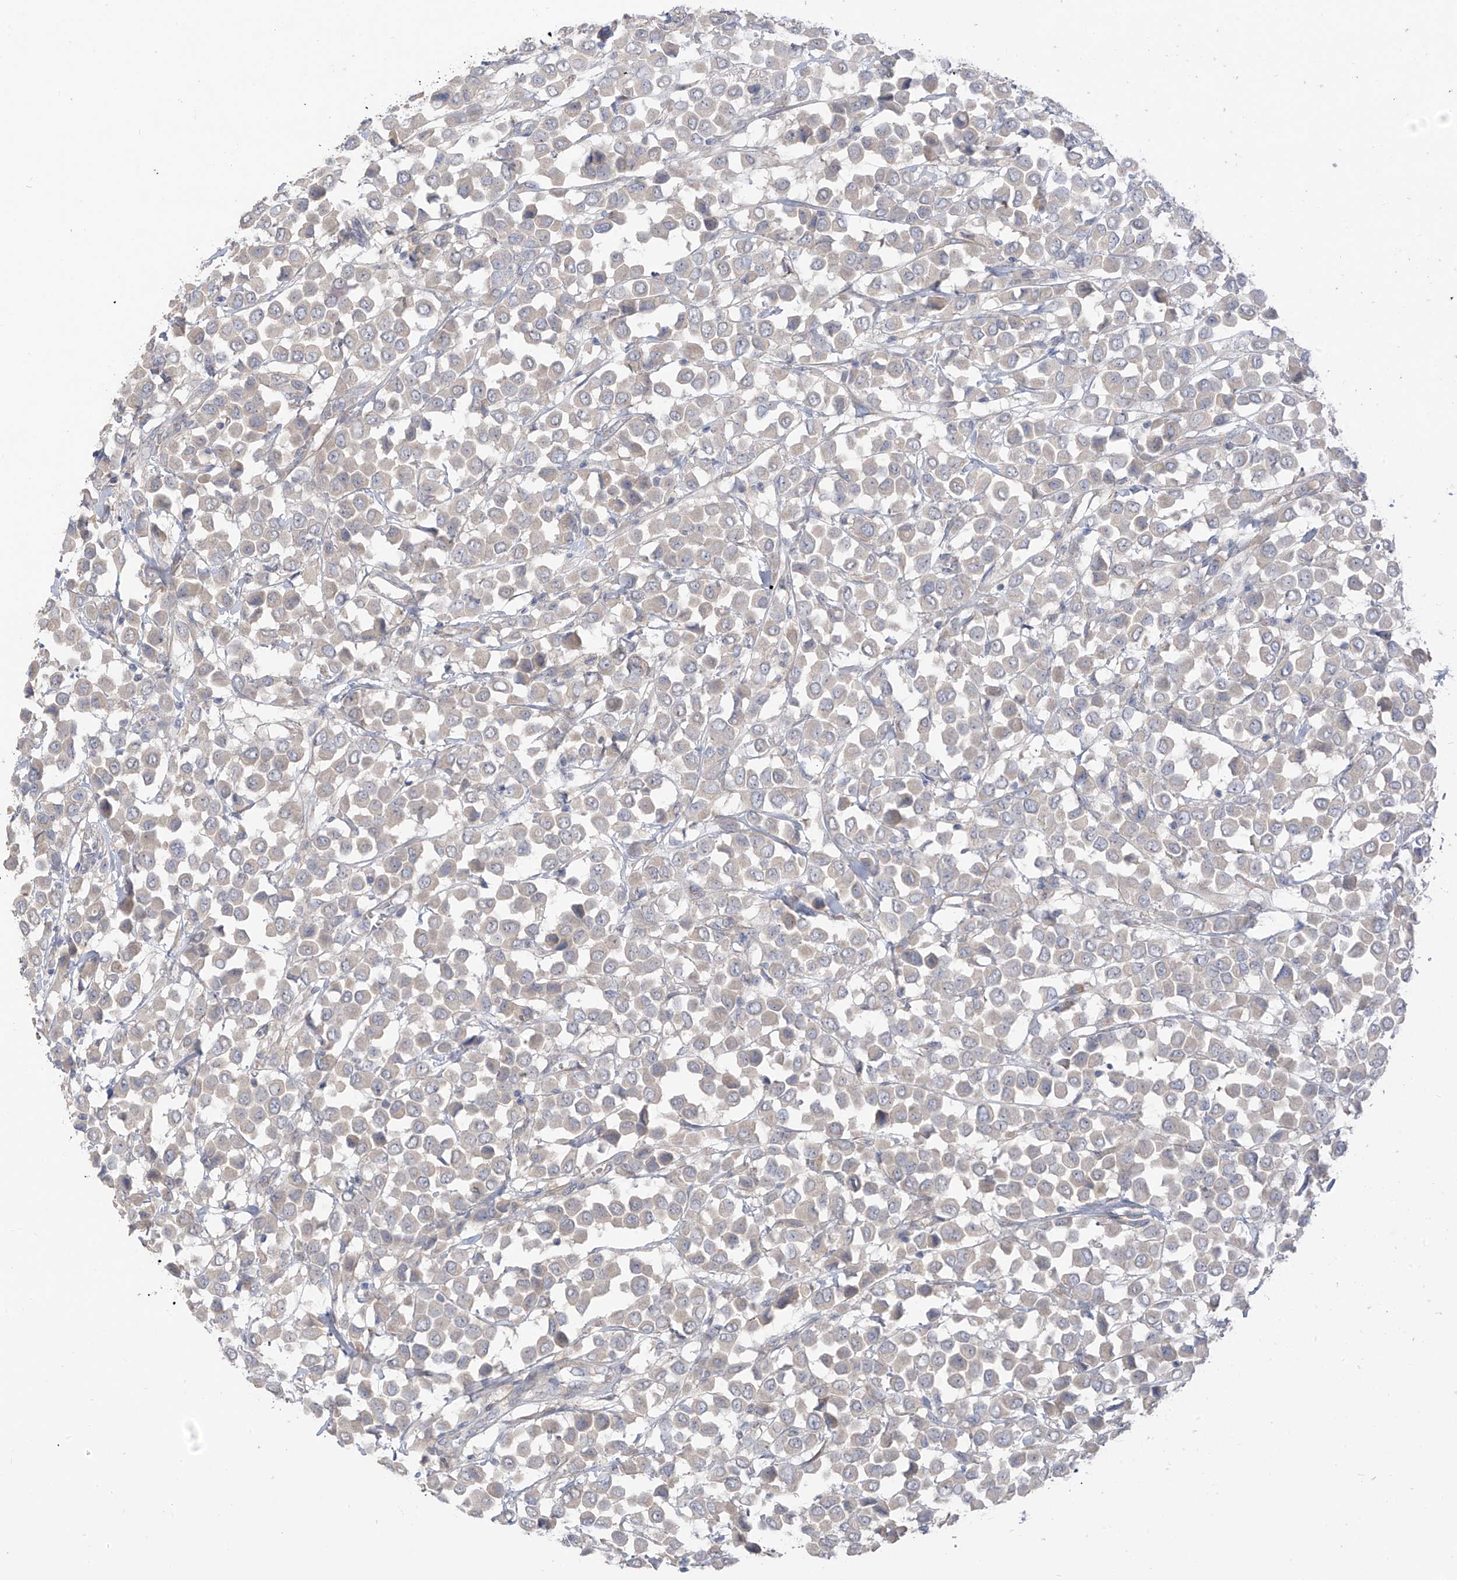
{"staining": {"intensity": "weak", "quantity": "<25%", "location": "cytoplasmic/membranous"}, "tissue": "breast cancer", "cell_type": "Tumor cells", "image_type": "cancer", "snomed": [{"axis": "morphology", "description": "Duct carcinoma"}, {"axis": "topography", "description": "Breast"}], "caption": "Tumor cells are negative for protein expression in human breast infiltrating ductal carcinoma.", "gene": "NALCN", "patient": {"sex": "female", "age": 61}}